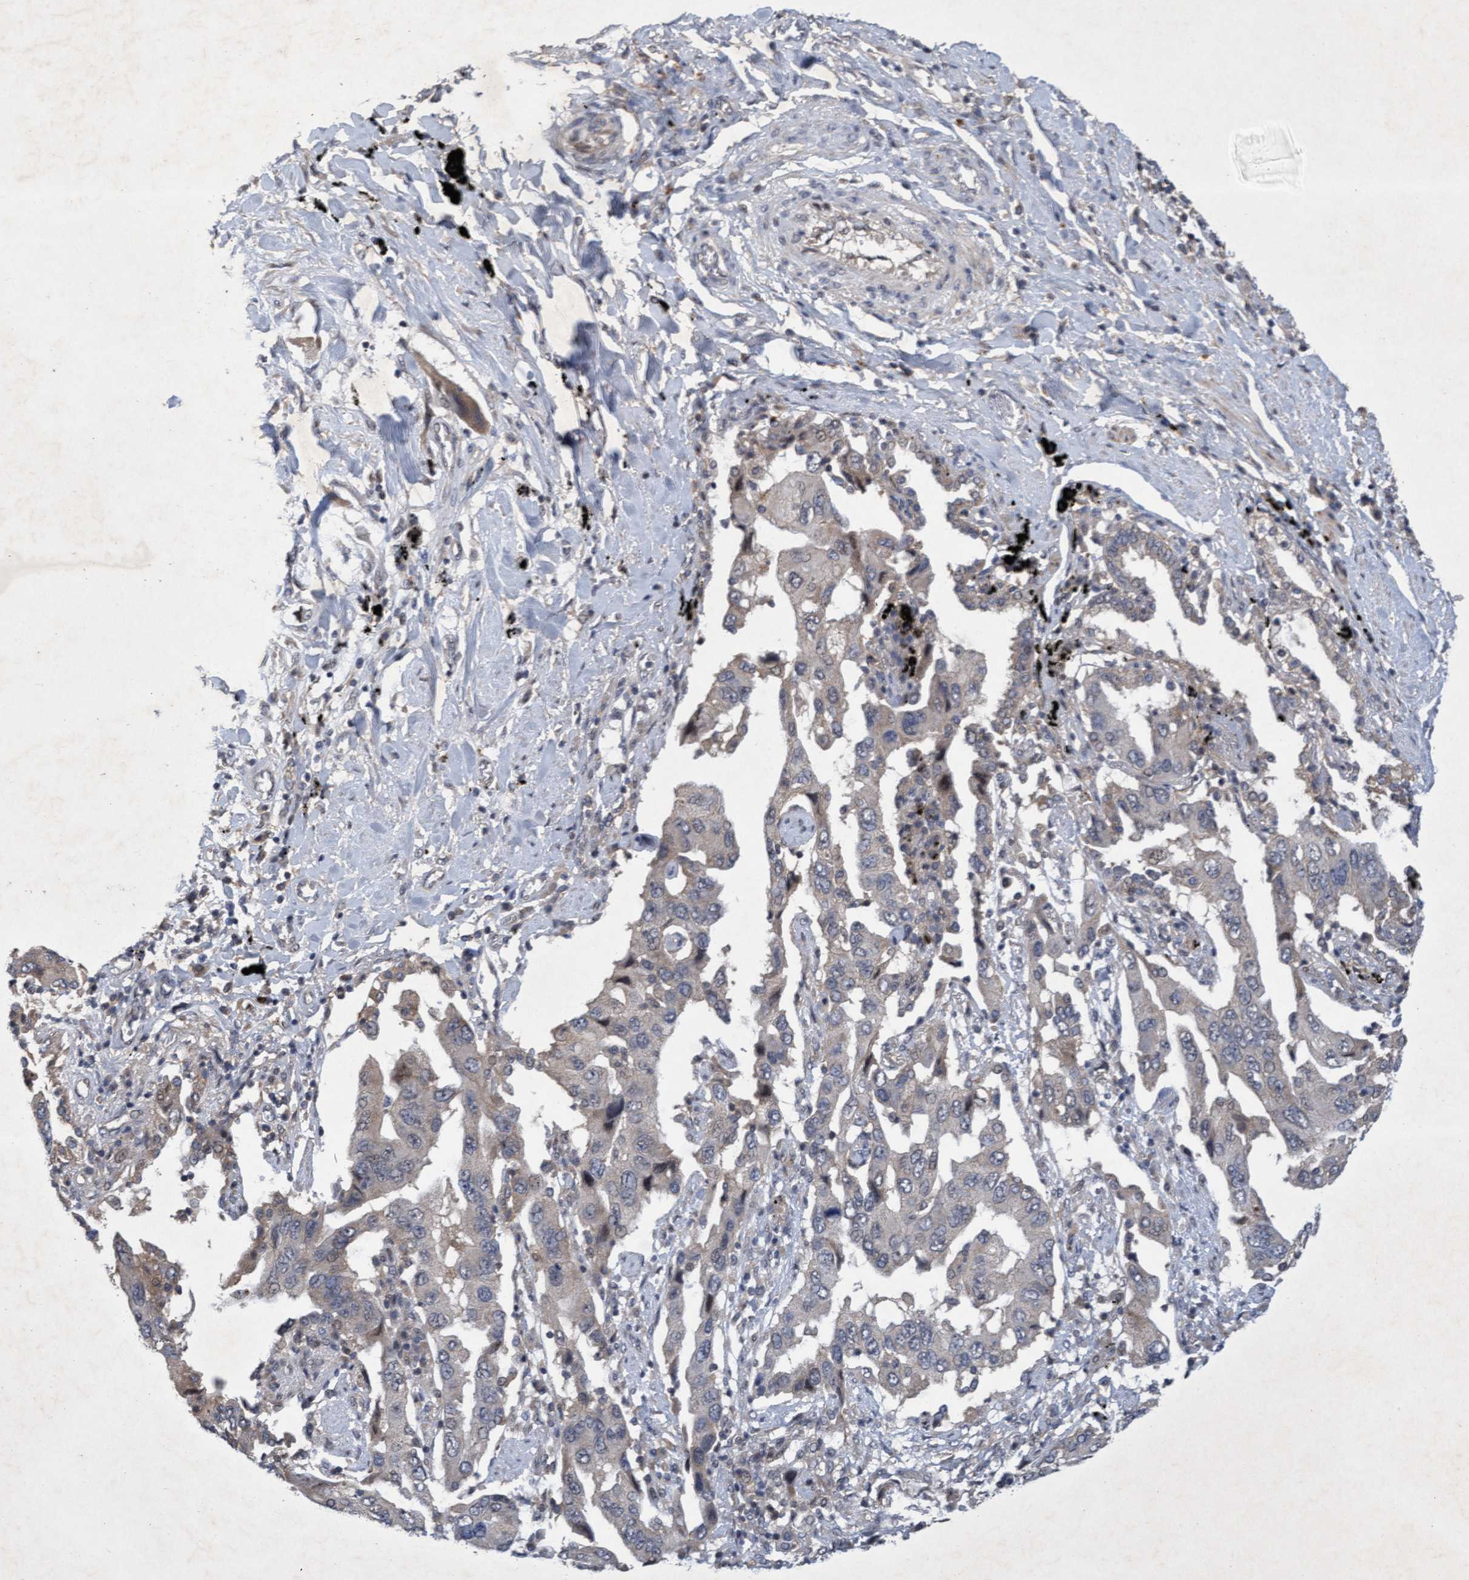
{"staining": {"intensity": "negative", "quantity": "none", "location": "none"}, "tissue": "lung cancer", "cell_type": "Tumor cells", "image_type": "cancer", "snomed": [{"axis": "morphology", "description": "Adenocarcinoma, NOS"}, {"axis": "topography", "description": "Lung"}], "caption": "There is no significant staining in tumor cells of adenocarcinoma (lung). (Brightfield microscopy of DAB immunohistochemistry (IHC) at high magnification).", "gene": "ZNF677", "patient": {"sex": "female", "age": 65}}